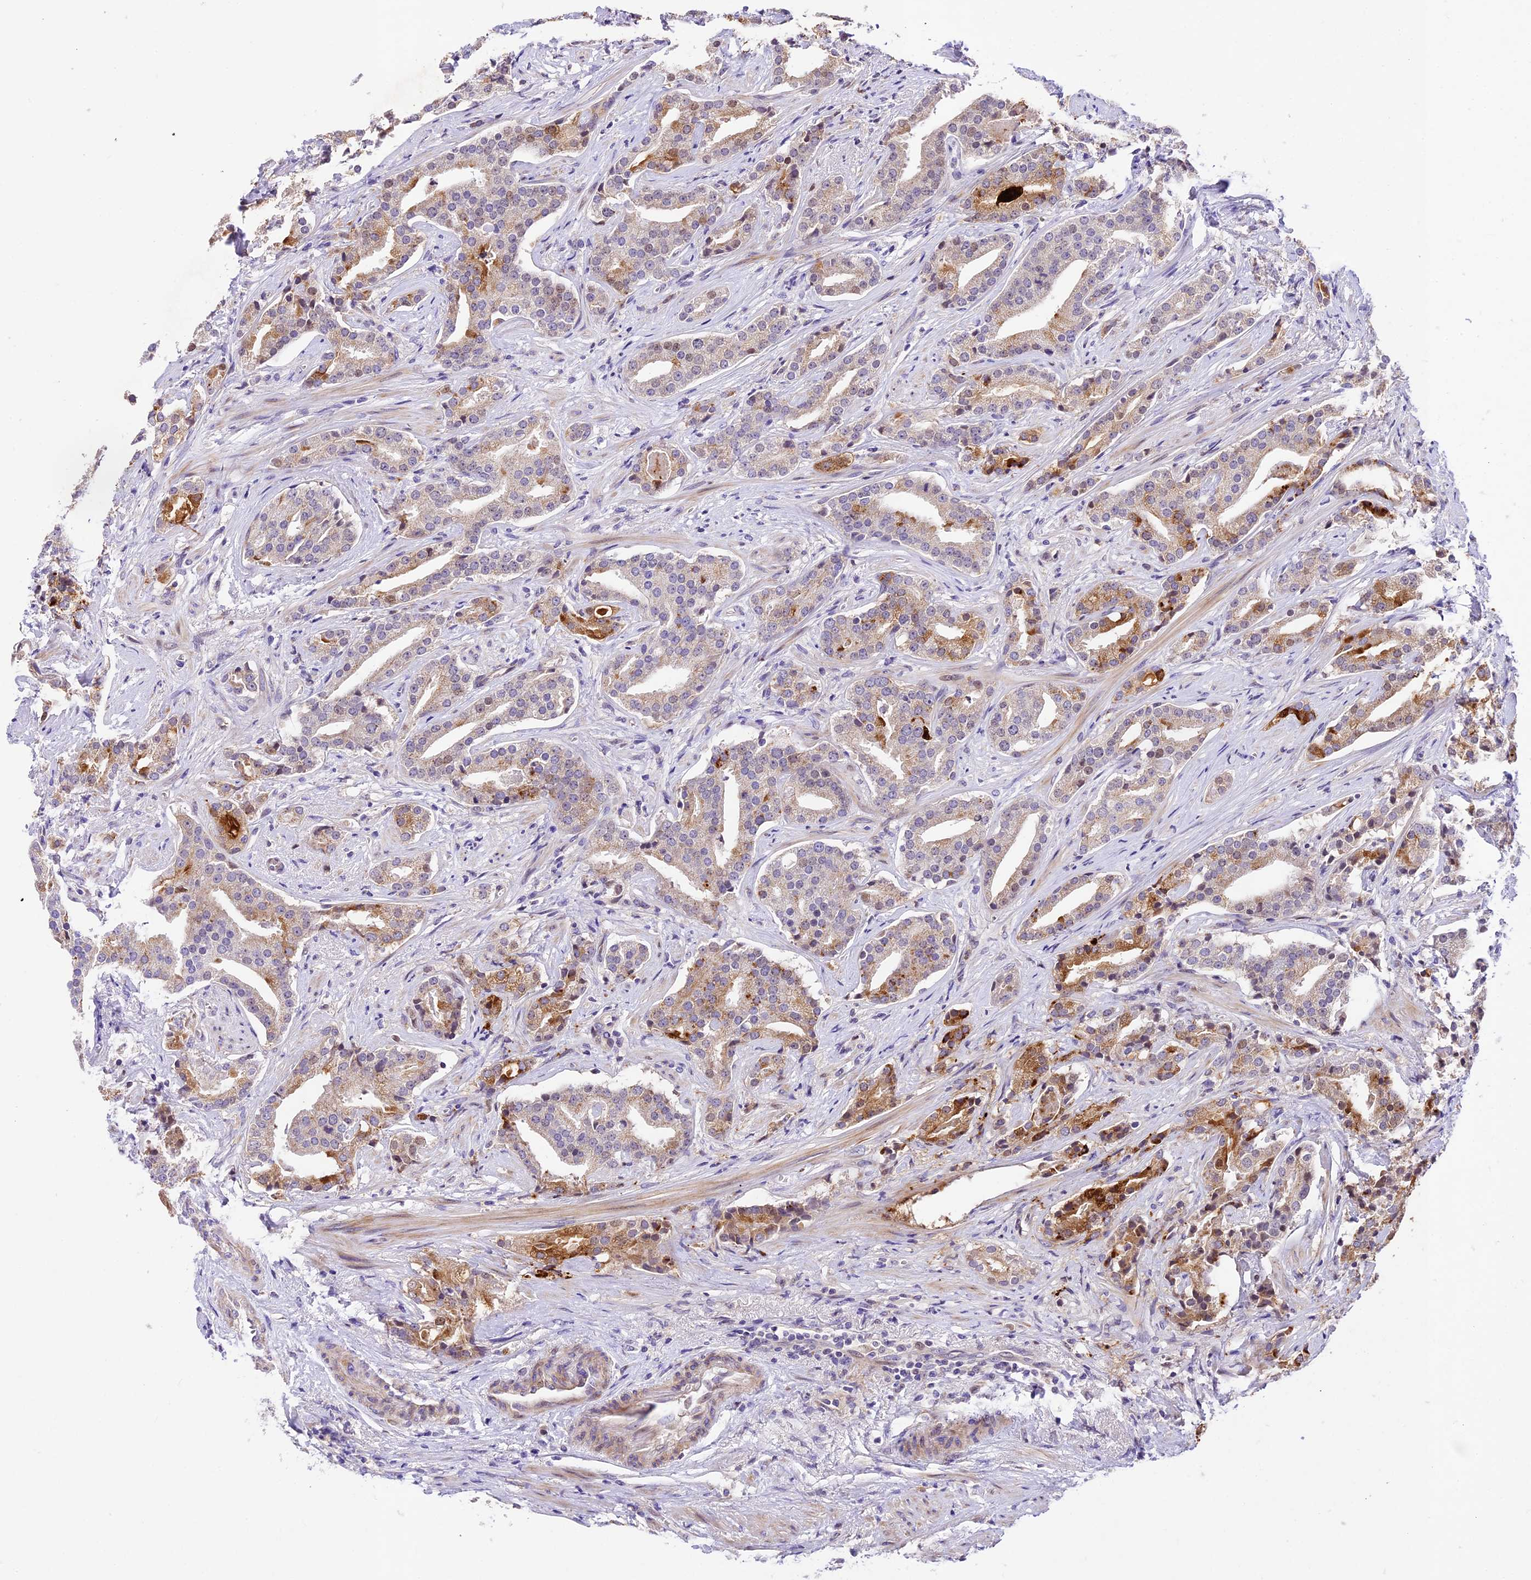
{"staining": {"intensity": "moderate", "quantity": "25%-75%", "location": "cytoplasmic/membranous"}, "tissue": "prostate cancer", "cell_type": "Tumor cells", "image_type": "cancer", "snomed": [{"axis": "morphology", "description": "Adenocarcinoma, Low grade"}, {"axis": "topography", "description": "Prostate"}], "caption": "Protein analysis of low-grade adenocarcinoma (prostate) tissue reveals moderate cytoplasmic/membranous expression in about 25%-75% of tumor cells.", "gene": "CCSER1", "patient": {"sex": "male", "age": 67}}